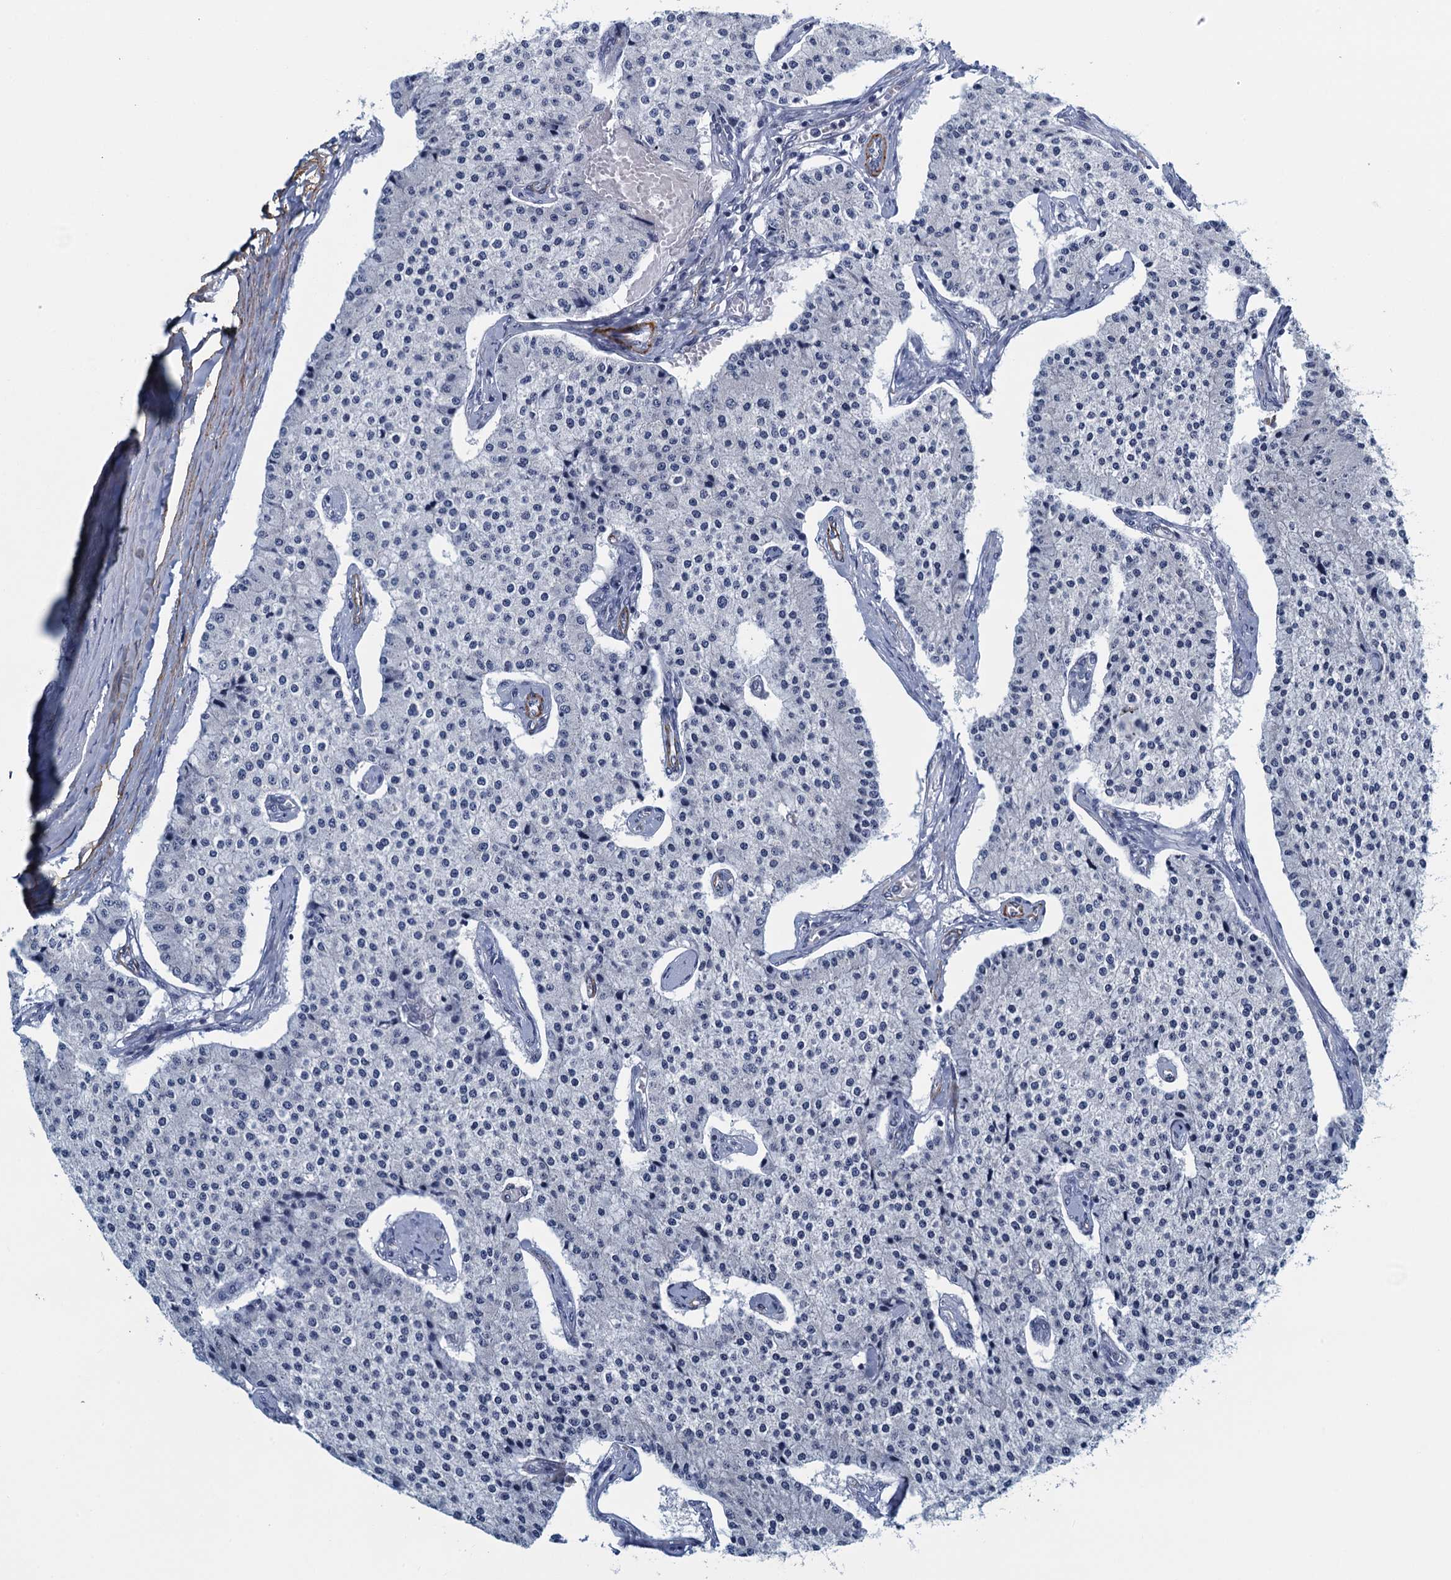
{"staining": {"intensity": "negative", "quantity": "none", "location": "none"}, "tissue": "carcinoid", "cell_type": "Tumor cells", "image_type": "cancer", "snomed": [{"axis": "morphology", "description": "Carcinoid, malignant, NOS"}, {"axis": "topography", "description": "Colon"}], "caption": "A high-resolution histopathology image shows IHC staining of carcinoid, which reveals no significant expression in tumor cells. (IHC, brightfield microscopy, high magnification).", "gene": "ALG2", "patient": {"sex": "female", "age": 52}}